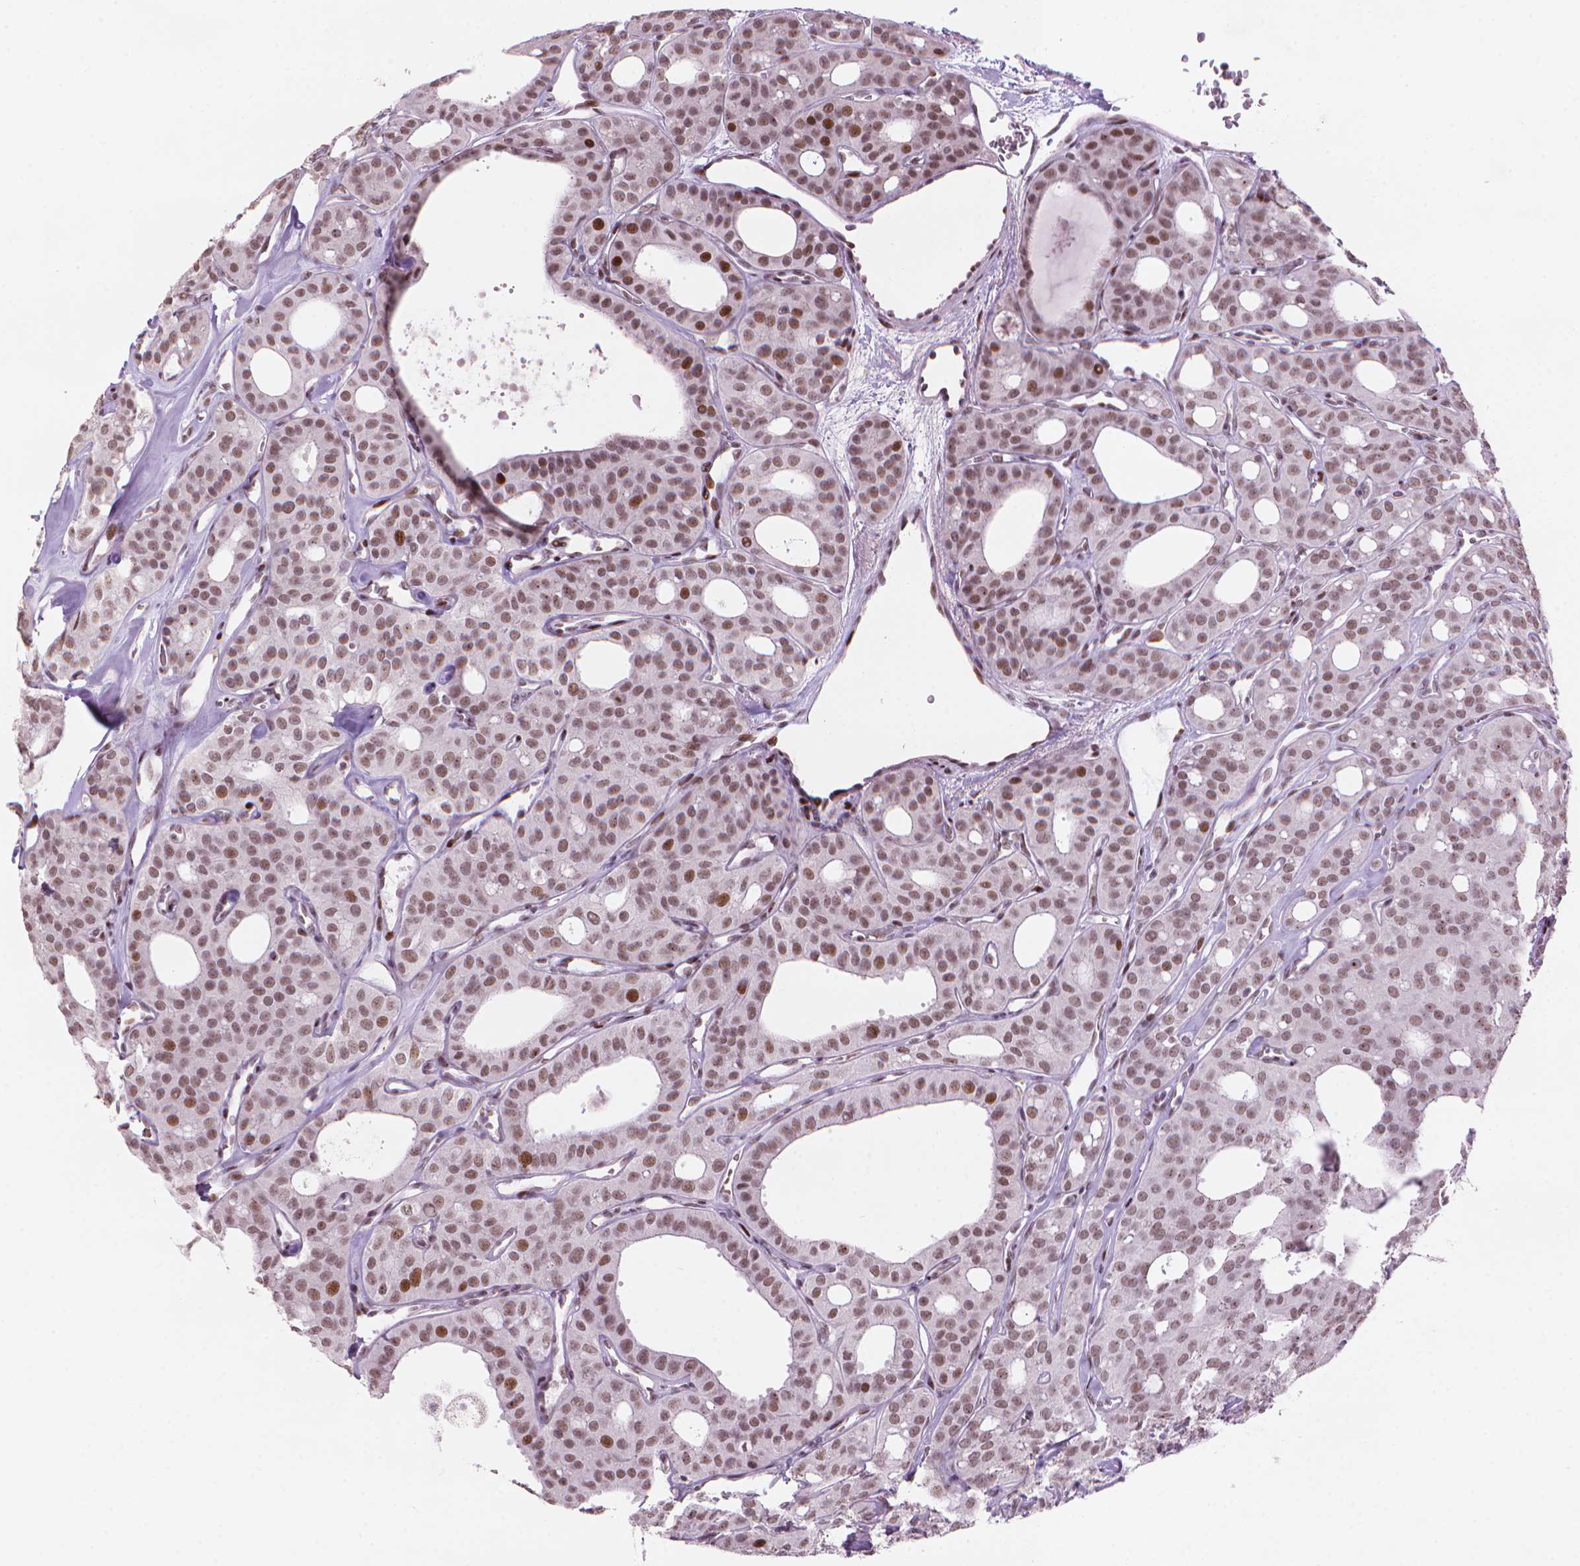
{"staining": {"intensity": "moderate", "quantity": ">75%", "location": "nuclear"}, "tissue": "thyroid cancer", "cell_type": "Tumor cells", "image_type": "cancer", "snomed": [{"axis": "morphology", "description": "Follicular adenoma carcinoma, NOS"}, {"axis": "topography", "description": "Thyroid gland"}], "caption": "Brown immunohistochemical staining in thyroid follicular adenoma carcinoma demonstrates moderate nuclear expression in about >75% of tumor cells. Ihc stains the protein of interest in brown and the nuclei are stained blue.", "gene": "HES7", "patient": {"sex": "male", "age": 75}}